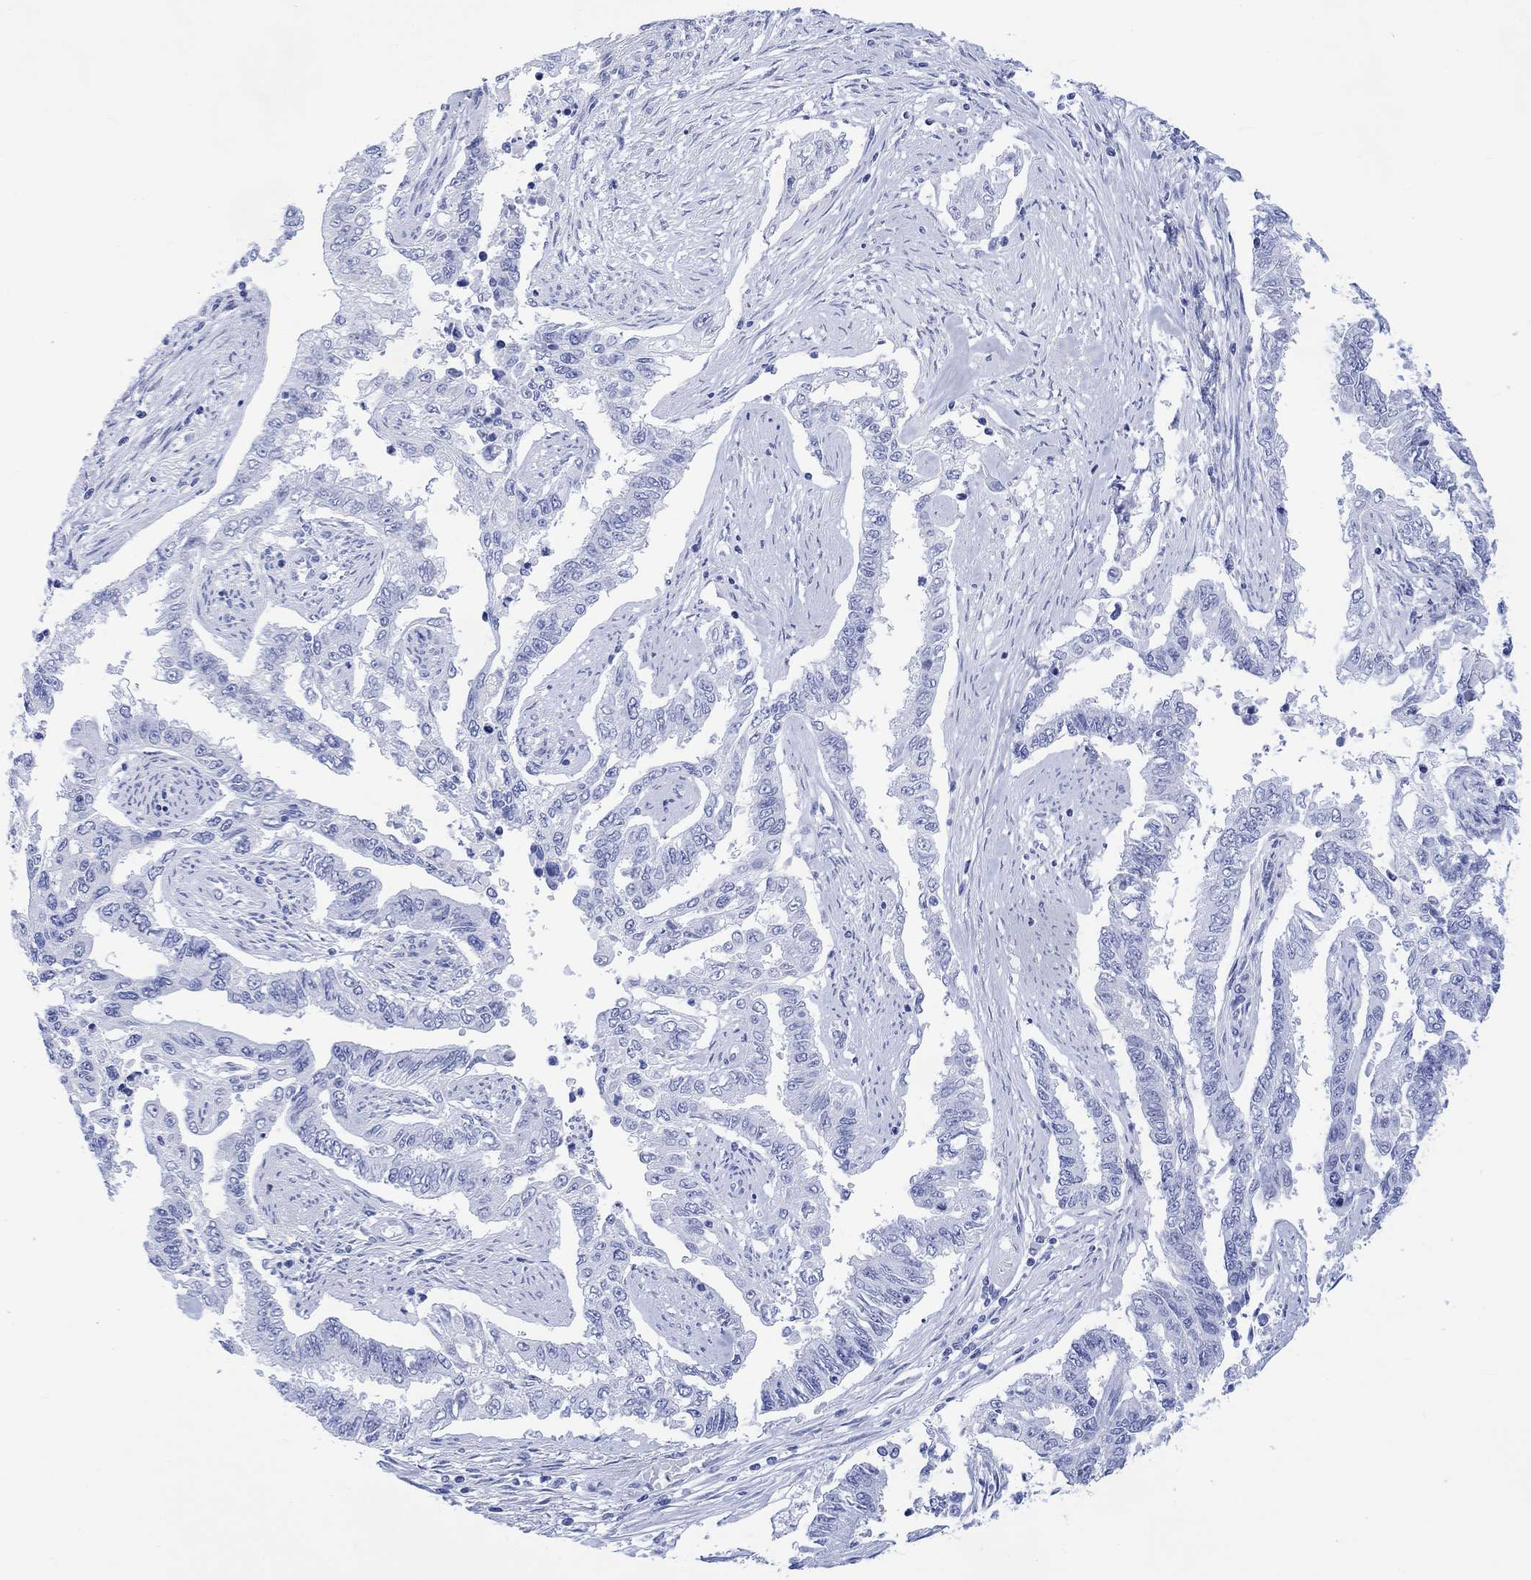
{"staining": {"intensity": "negative", "quantity": "none", "location": "none"}, "tissue": "endometrial cancer", "cell_type": "Tumor cells", "image_type": "cancer", "snomed": [{"axis": "morphology", "description": "Adenocarcinoma, NOS"}, {"axis": "topography", "description": "Uterus"}], "caption": "Endometrial cancer stained for a protein using immunohistochemistry (IHC) shows no expression tumor cells.", "gene": "CELF4", "patient": {"sex": "female", "age": 59}}